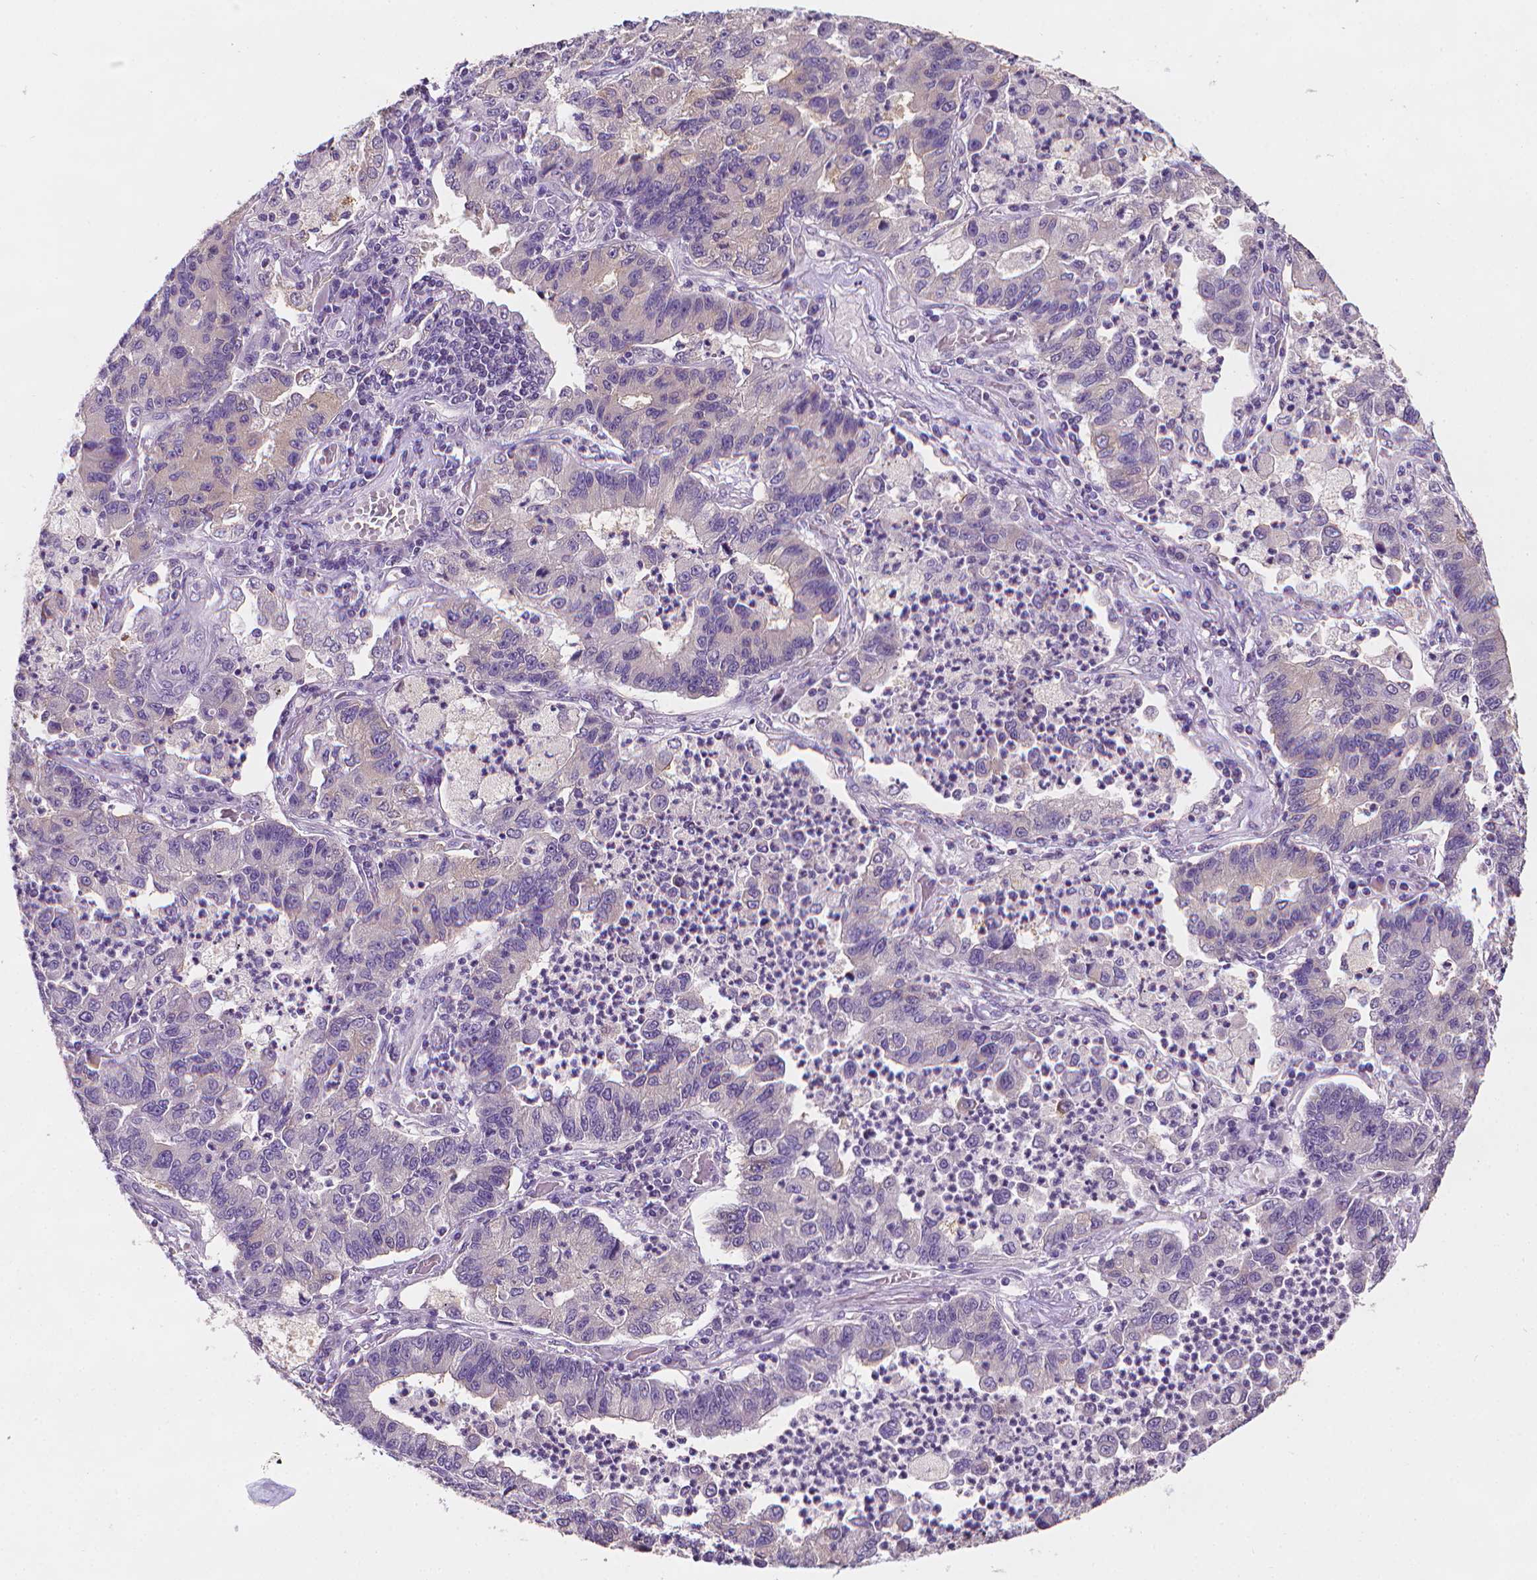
{"staining": {"intensity": "negative", "quantity": "none", "location": "none"}, "tissue": "lung cancer", "cell_type": "Tumor cells", "image_type": "cancer", "snomed": [{"axis": "morphology", "description": "Adenocarcinoma, NOS"}, {"axis": "topography", "description": "Lung"}], "caption": "High magnification brightfield microscopy of adenocarcinoma (lung) stained with DAB (brown) and counterstained with hematoxylin (blue): tumor cells show no significant positivity.", "gene": "FASN", "patient": {"sex": "female", "age": 57}}